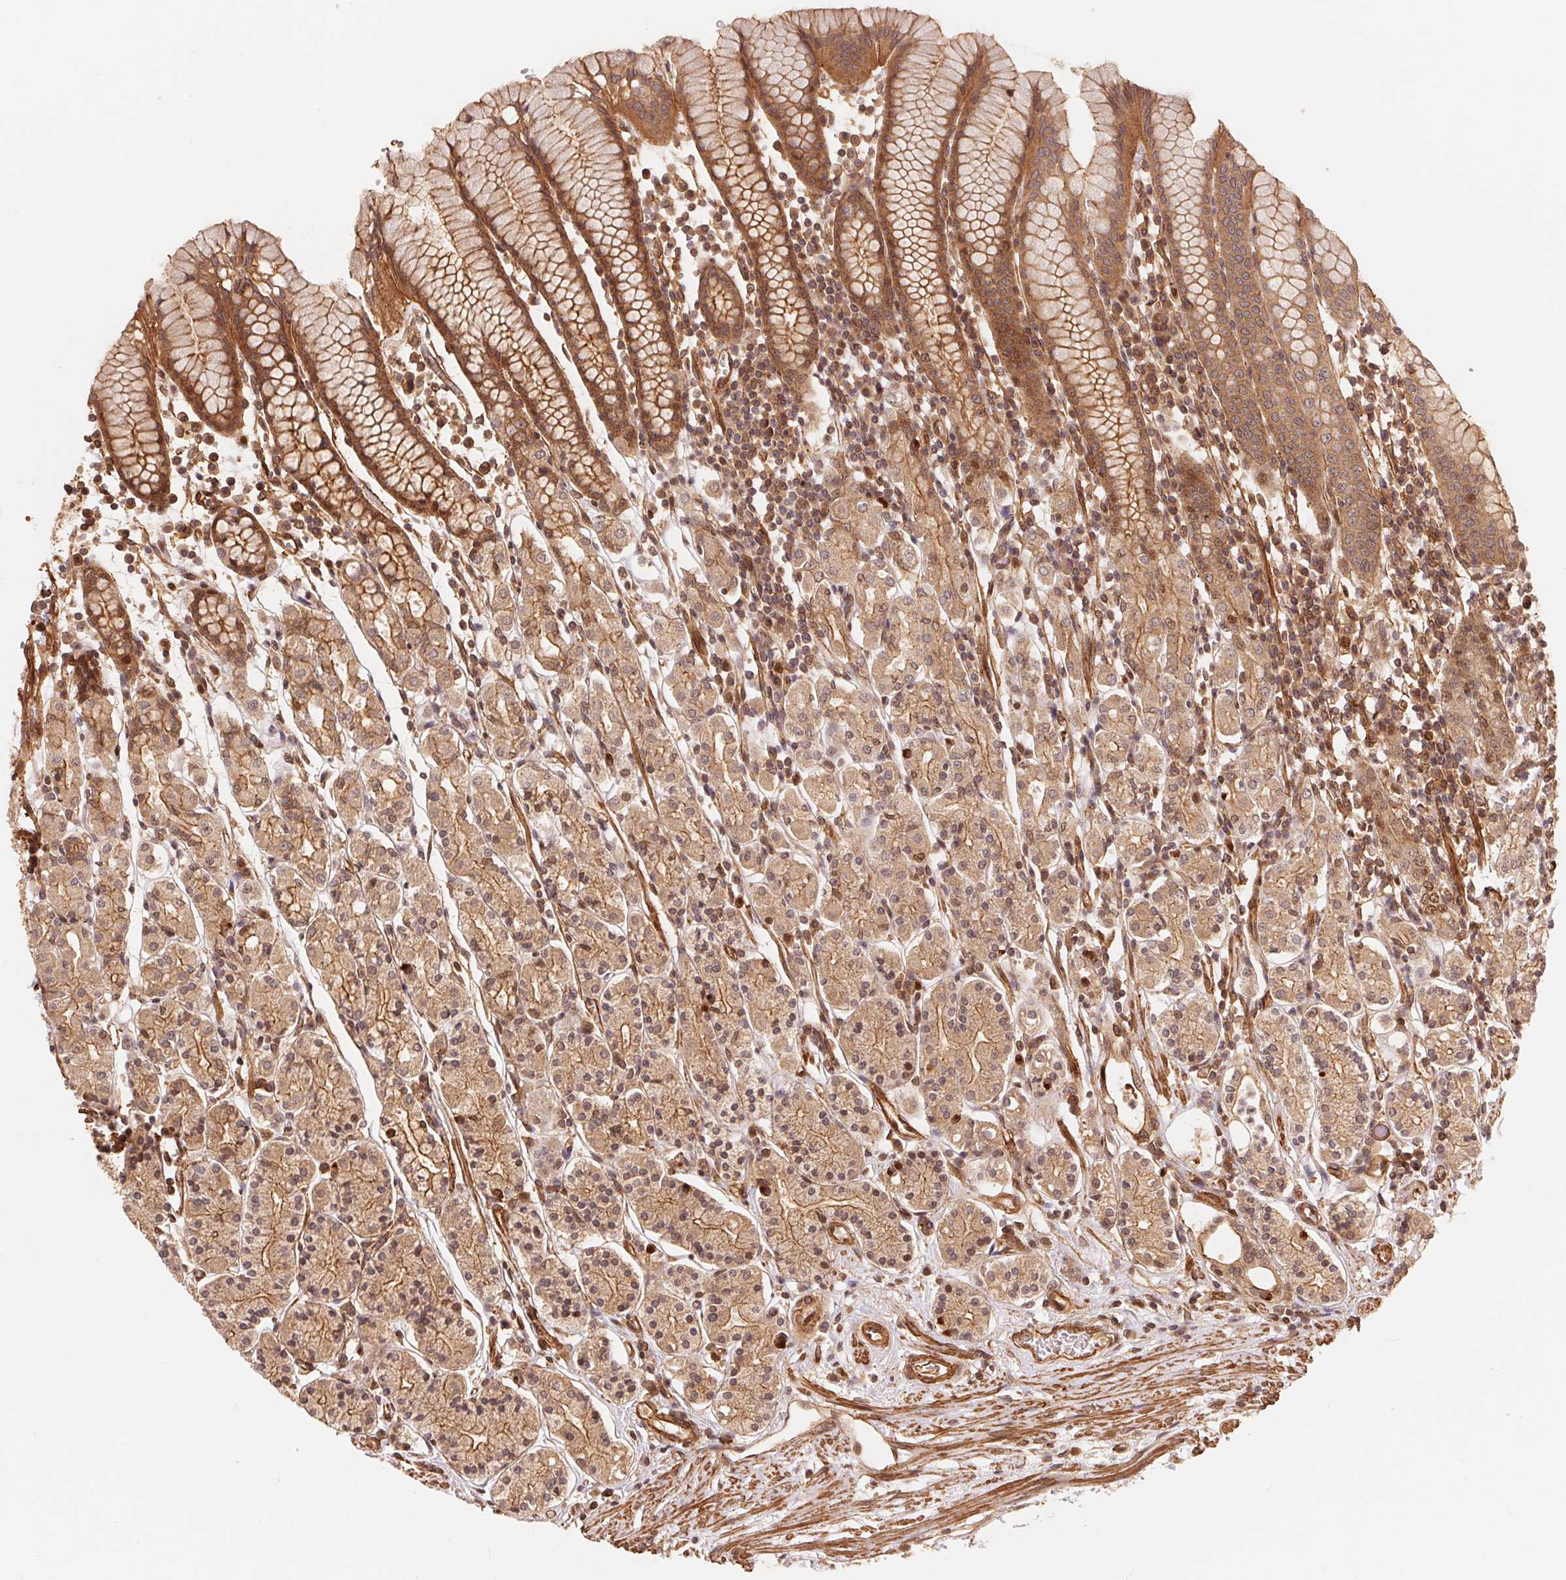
{"staining": {"intensity": "moderate", "quantity": ">75%", "location": "cytoplasmic/membranous,nuclear"}, "tissue": "stomach", "cell_type": "Glandular cells", "image_type": "normal", "snomed": [{"axis": "morphology", "description": "Normal tissue, NOS"}, {"axis": "topography", "description": "Stomach, upper"}, {"axis": "topography", "description": "Stomach"}], "caption": "Stomach stained with DAB (3,3'-diaminobenzidine) immunohistochemistry exhibits medium levels of moderate cytoplasmic/membranous,nuclear staining in approximately >75% of glandular cells. Using DAB (brown) and hematoxylin (blue) stains, captured at high magnification using brightfield microscopy.", "gene": "TNIP2", "patient": {"sex": "male", "age": 62}}